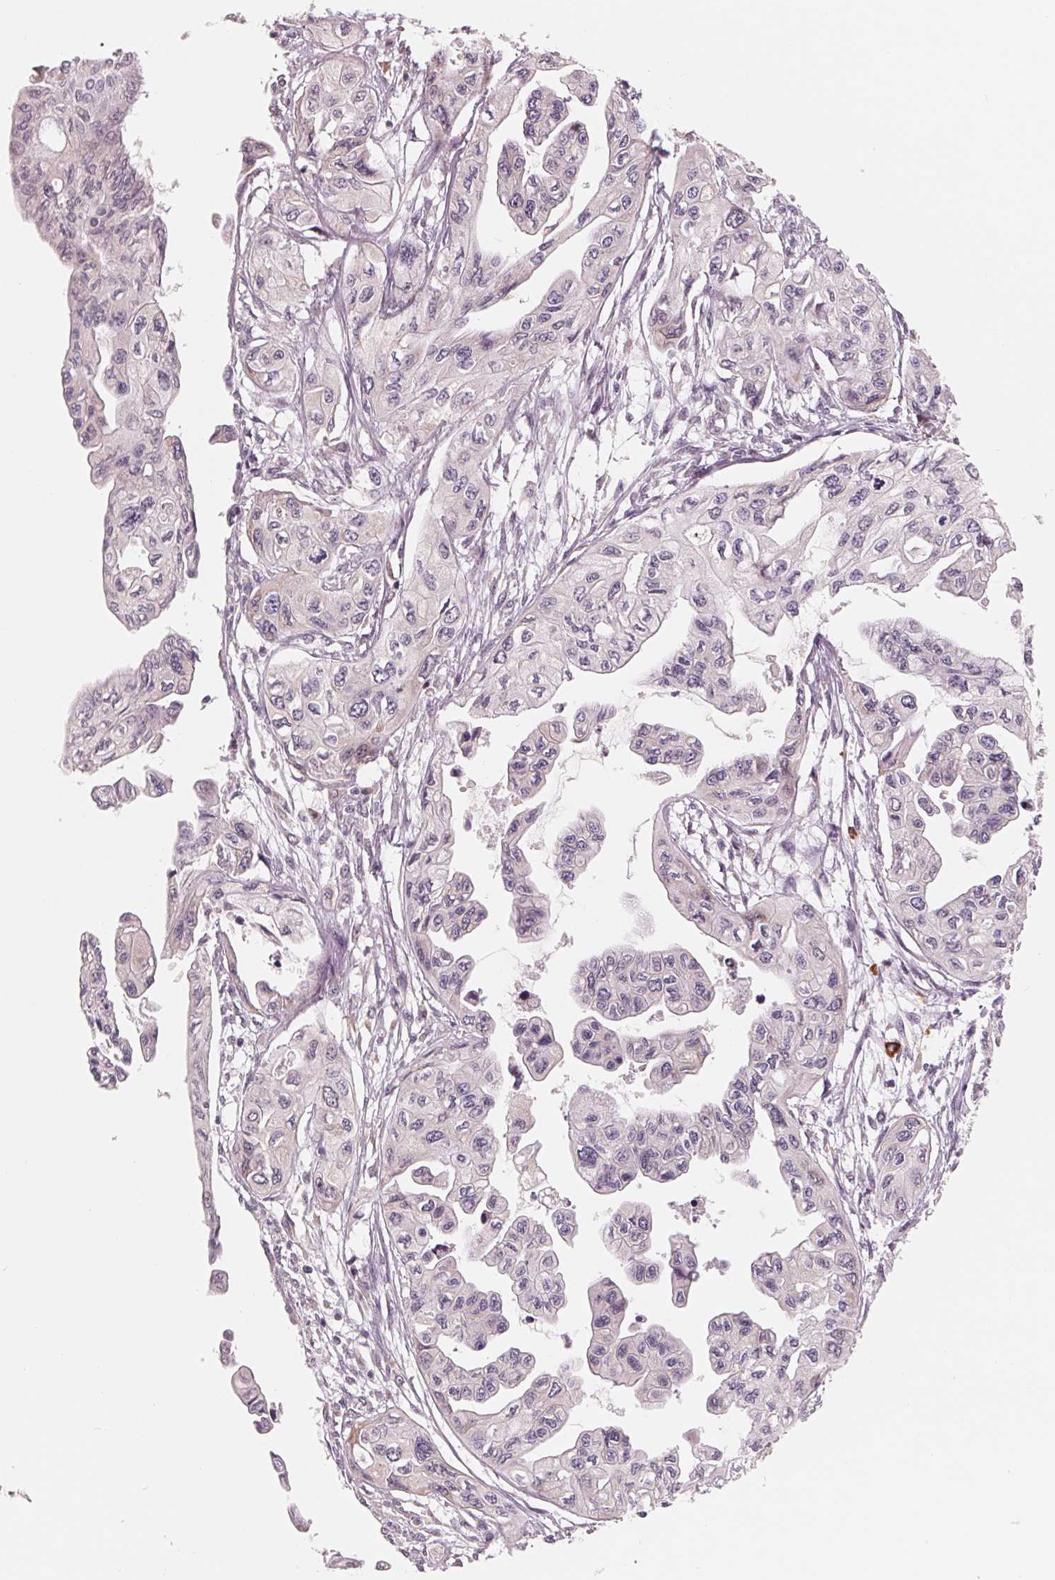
{"staining": {"intensity": "negative", "quantity": "none", "location": "none"}, "tissue": "pancreatic cancer", "cell_type": "Tumor cells", "image_type": "cancer", "snomed": [{"axis": "morphology", "description": "Adenocarcinoma, NOS"}, {"axis": "topography", "description": "Pancreas"}], "caption": "Pancreatic adenocarcinoma was stained to show a protein in brown. There is no significant staining in tumor cells. Nuclei are stained in blue.", "gene": "GIGYF2", "patient": {"sex": "female", "age": 76}}